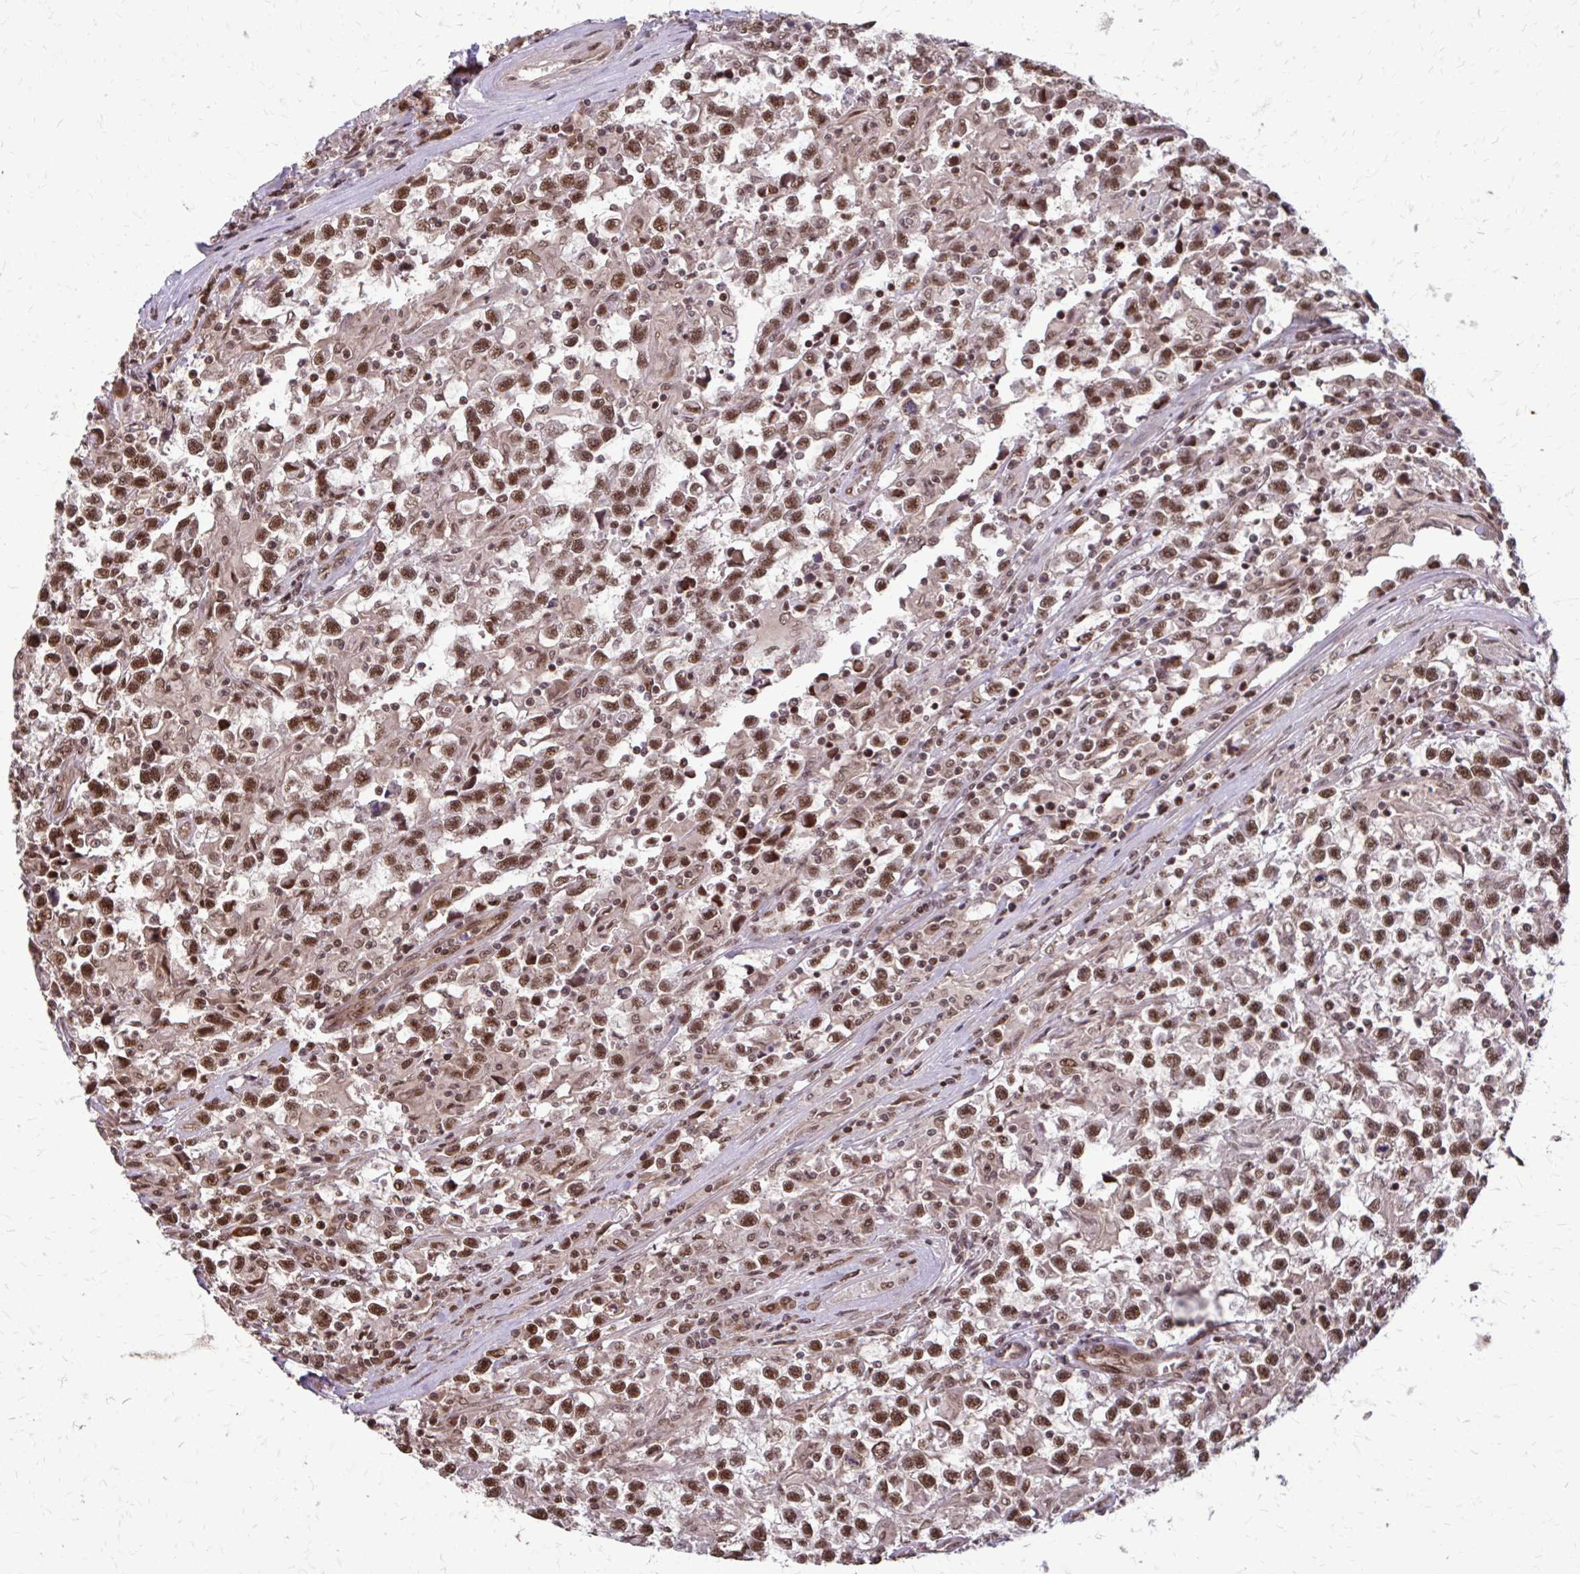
{"staining": {"intensity": "moderate", "quantity": ">75%", "location": "nuclear"}, "tissue": "testis cancer", "cell_type": "Tumor cells", "image_type": "cancer", "snomed": [{"axis": "morphology", "description": "Seminoma, NOS"}, {"axis": "topography", "description": "Testis"}], "caption": "Immunohistochemical staining of testis seminoma reveals moderate nuclear protein staining in approximately >75% of tumor cells. The protein of interest is stained brown, and the nuclei are stained in blue (DAB (3,3'-diaminobenzidine) IHC with brightfield microscopy, high magnification).", "gene": "SS18", "patient": {"sex": "male", "age": 31}}